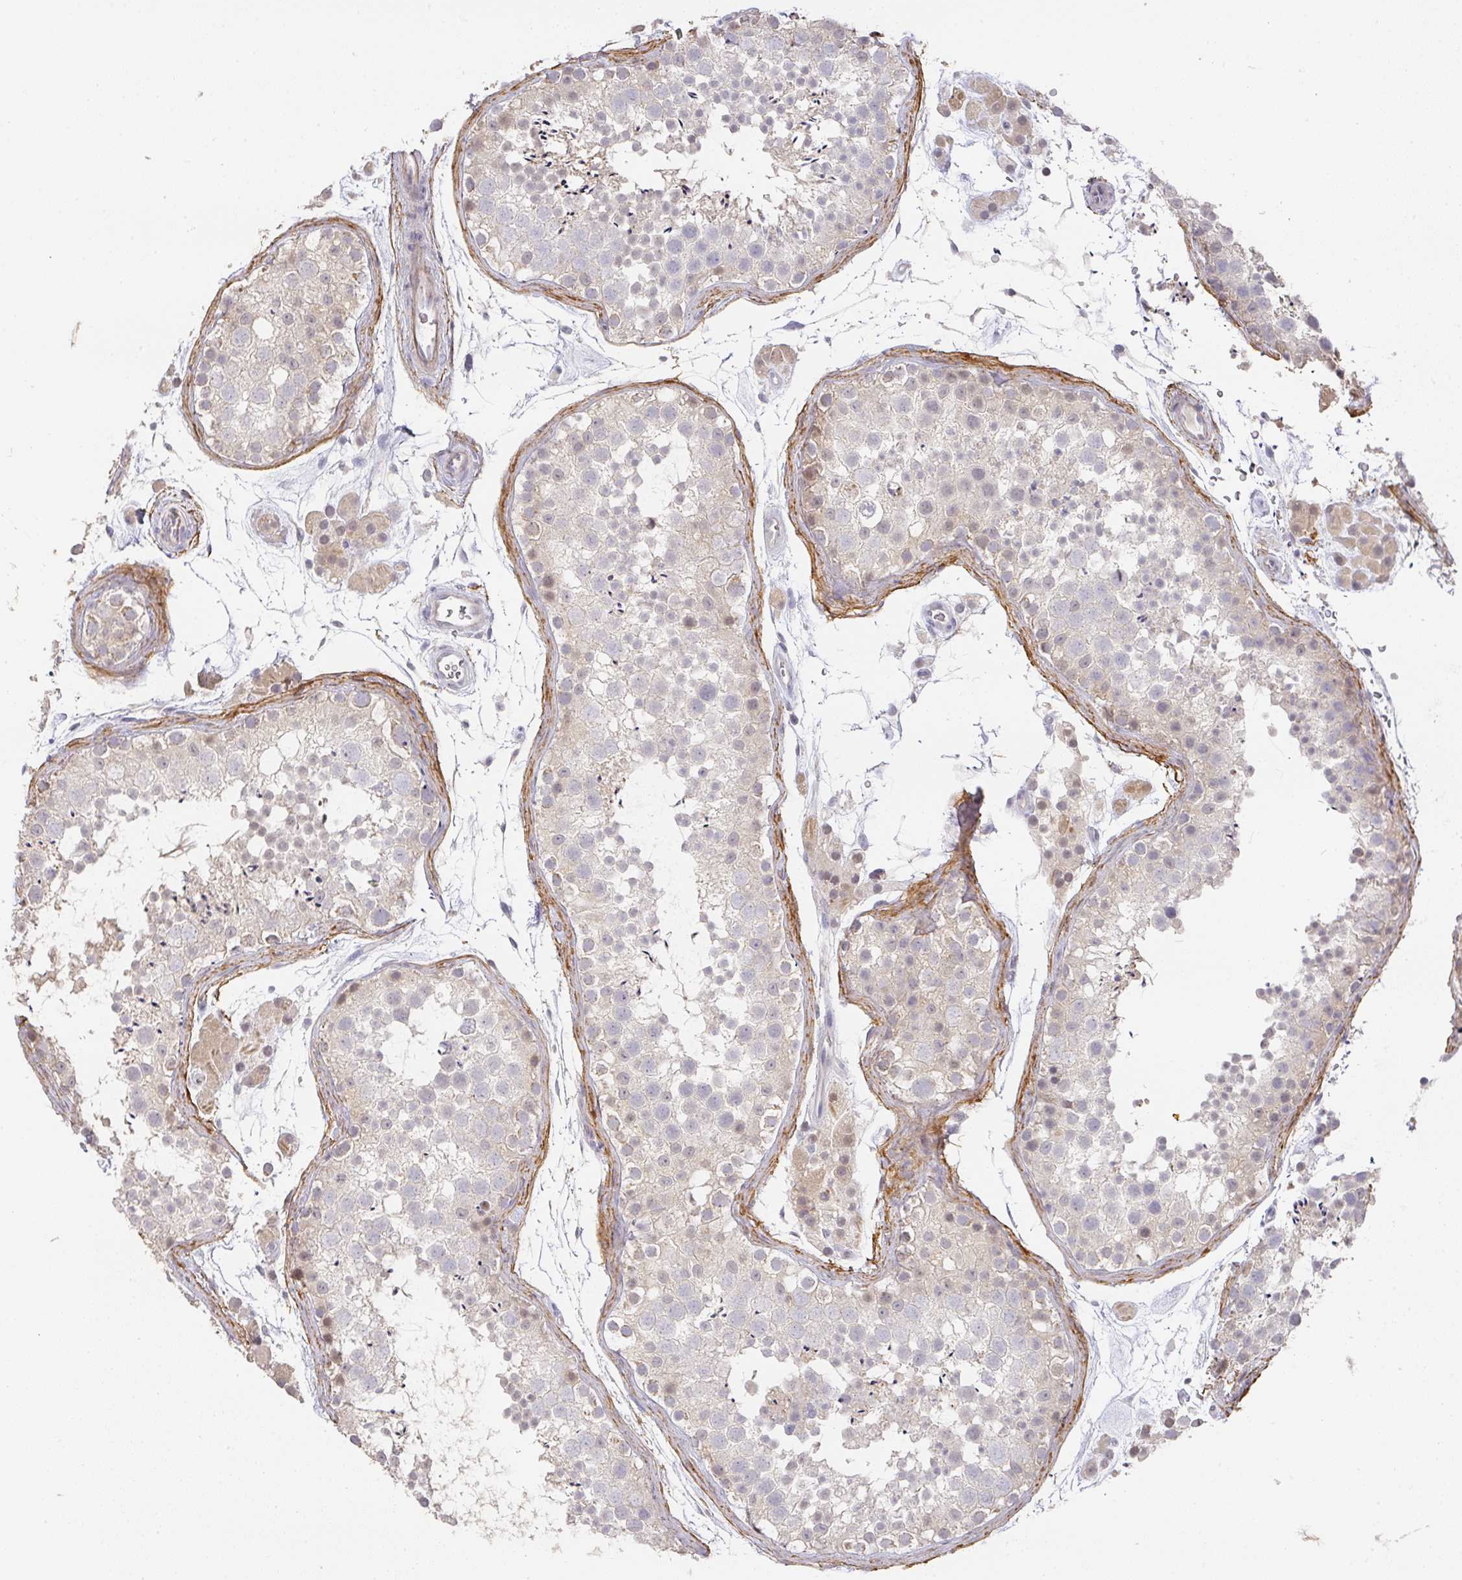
{"staining": {"intensity": "moderate", "quantity": "<25%", "location": "cytoplasmic/membranous,nuclear"}, "tissue": "testis", "cell_type": "Cells in seminiferous ducts", "image_type": "normal", "snomed": [{"axis": "morphology", "description": "Normal tissue, NOS"}, {"axis": "topography", "description": "Testis"}], "caption": "IHC photomicrograph of benign testis: testis stained using immunohistochemistry shows low levels of moderate protein expression localized specifically in the cytoplasmic/membranous,nuclear of cells in seminiferous ducts, appearing as a cytoplasmic/membranous,nuclear brown color.", "gene": "FOXN4", "patient": {"sex": "male", "age": 41}}